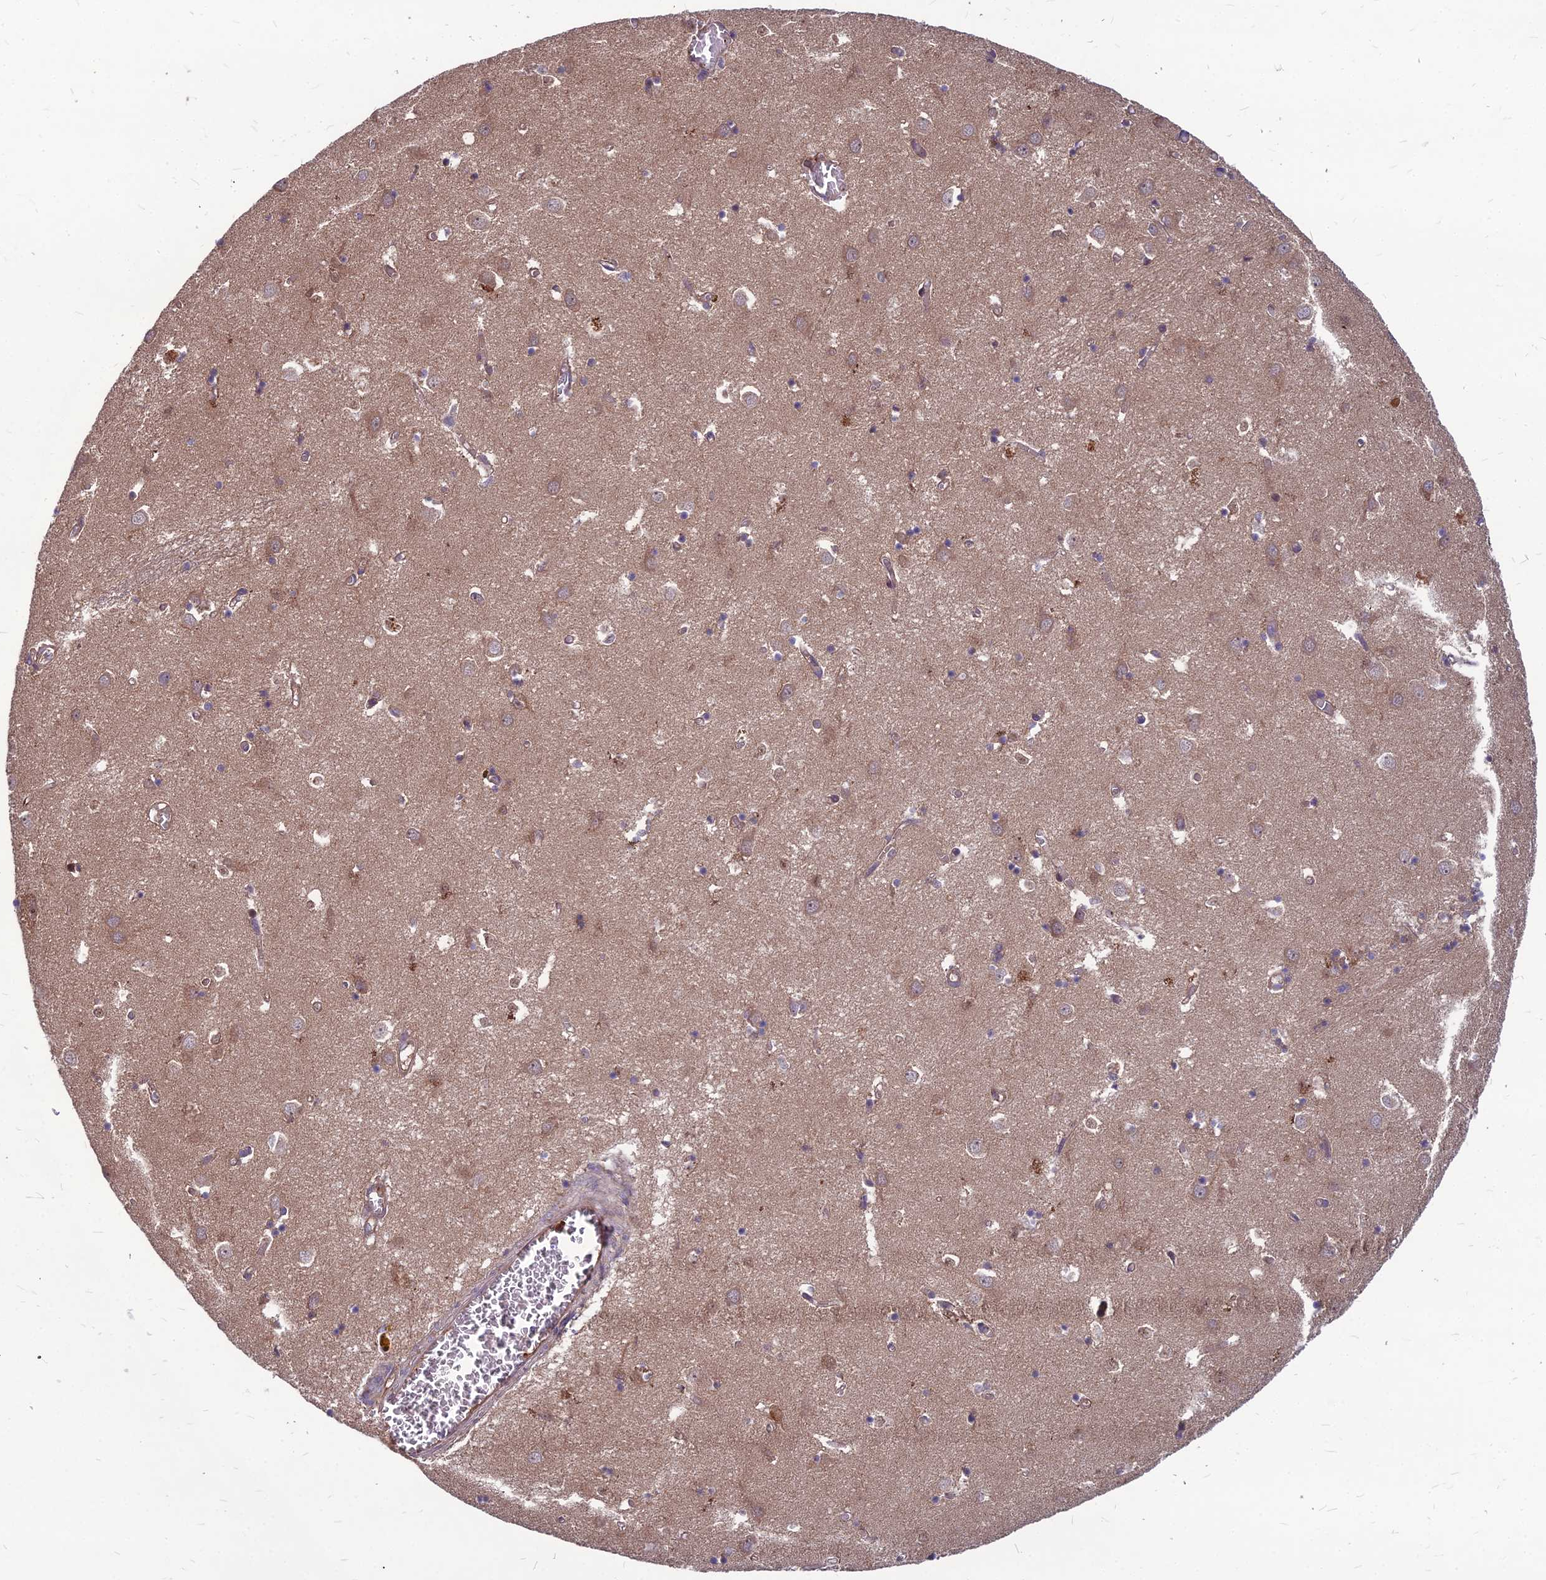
{"staining": {"intensity": "moderate", "quantity": "<25%", "location": "cytoplasmic/membranous"}, "tissue": "caudate", "cell_type": "Glial cells", "image_type": "normal", "snomed": [{"axis": "morphology", "description": "Normal tissue, NOS"}, {"axis": "topography", "description": "Lateral ventricle wall"}], "caption": "This micrograph demonstrates immunohistochemistry (IHC) staining of benign human caudate, with low moderate cytoplasmic/membranous staining in approximately <25% of glial cells.", "gene": "MFSD8", "patient": {"sex": "male", "age": 70}}